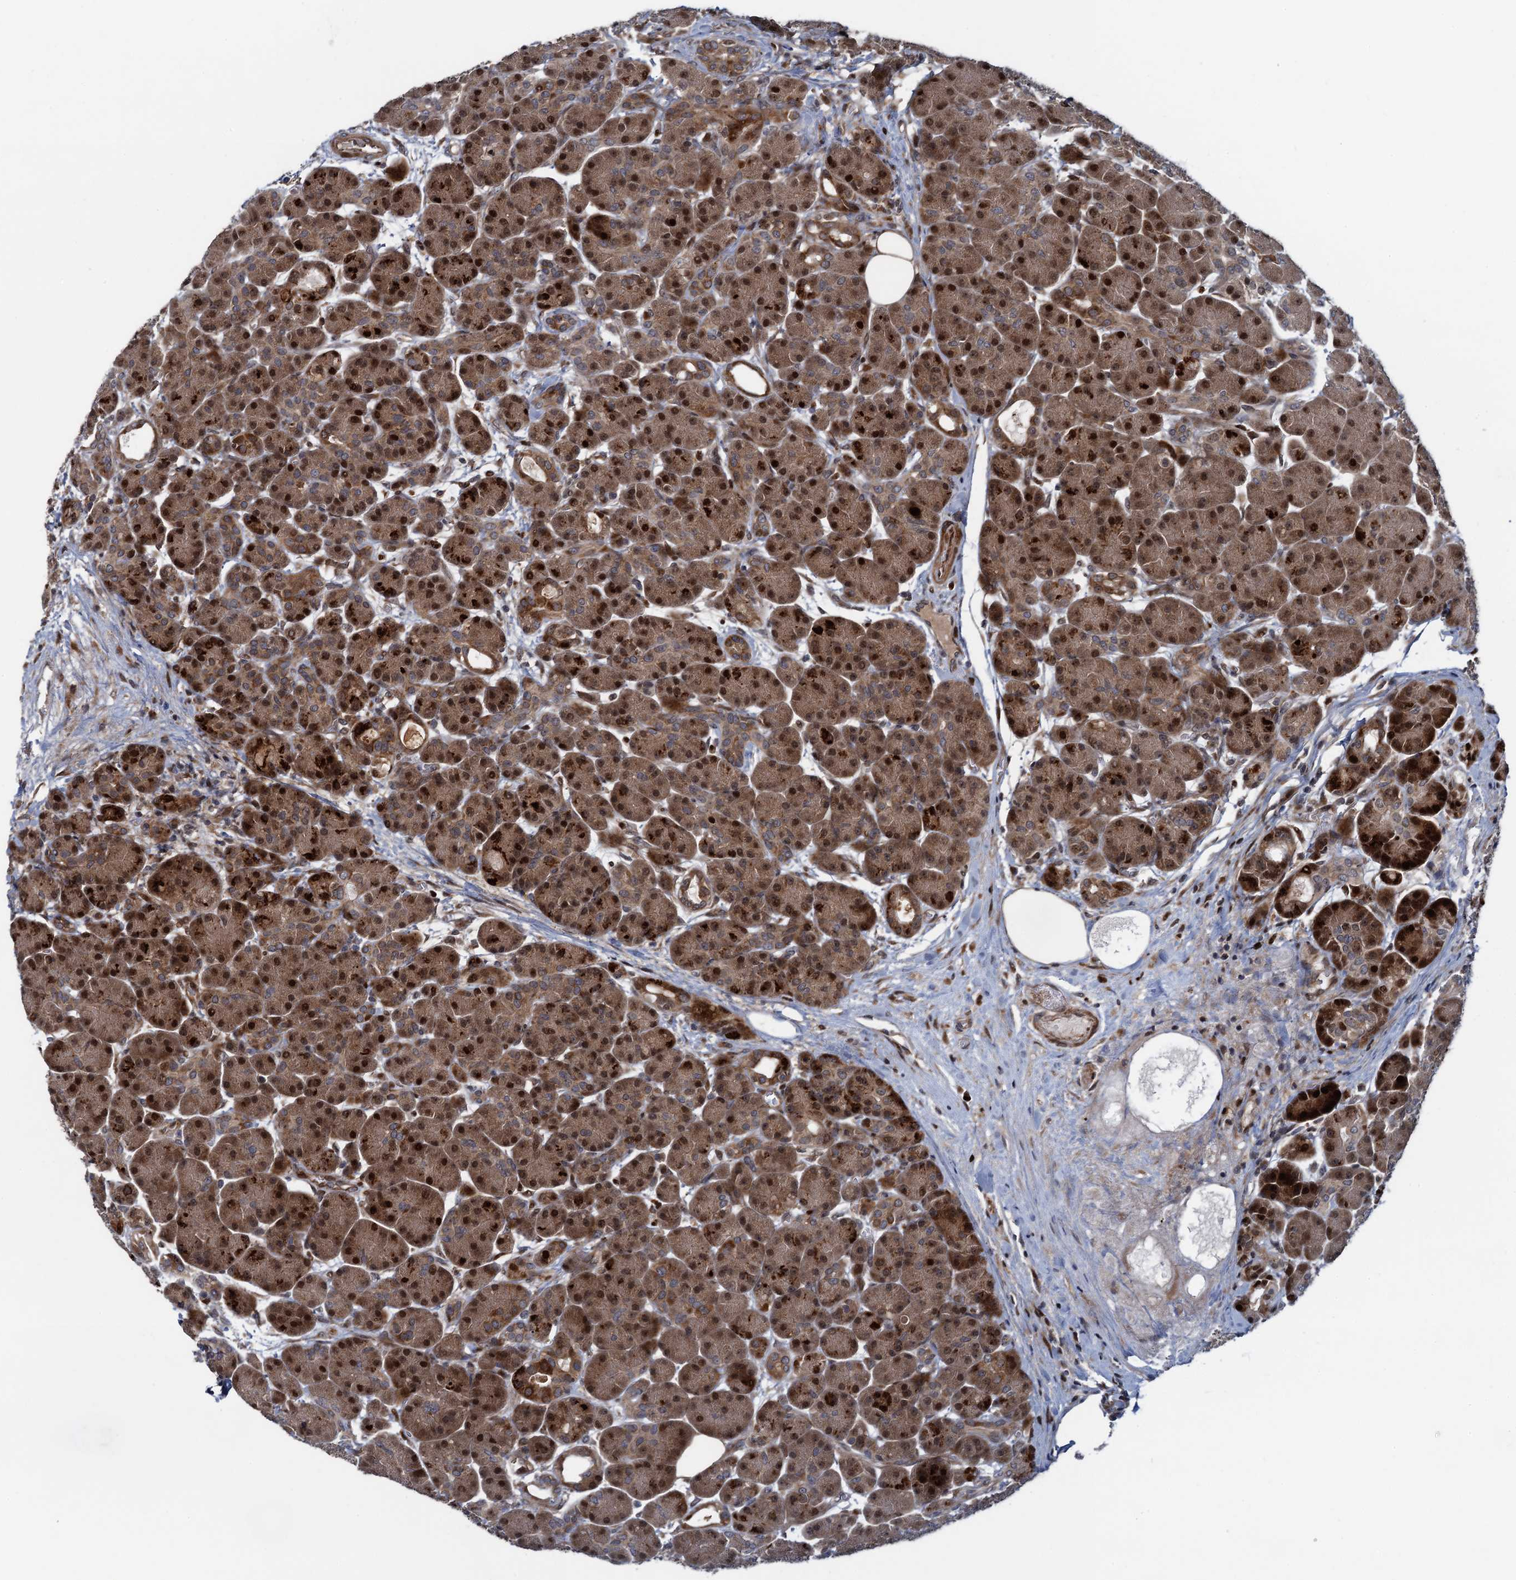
{"staining": {"intensity": "strong", "quantity": ">75%", "location": "cytoplasmic/membranous,nuclear"}, "tissue": "pancreas", "cell_type": "Exocrine glandular cells", "image_type": "normal", "snomed": [{"axis": "morphology", "description": "Normal tissue, NOS"}, {"axis": "topography", "description": "Pancreas"}], "caption": "Strong cytoplasmic/membranous,nuclear protein positivity is identified in about >75% of exocrine glandular cells in pancreas. (brown staining indicates protein expression, while blue staining denotes nuclei).", "gene": "ATOSA", "patient": {"sex": "male", "age": 63}}